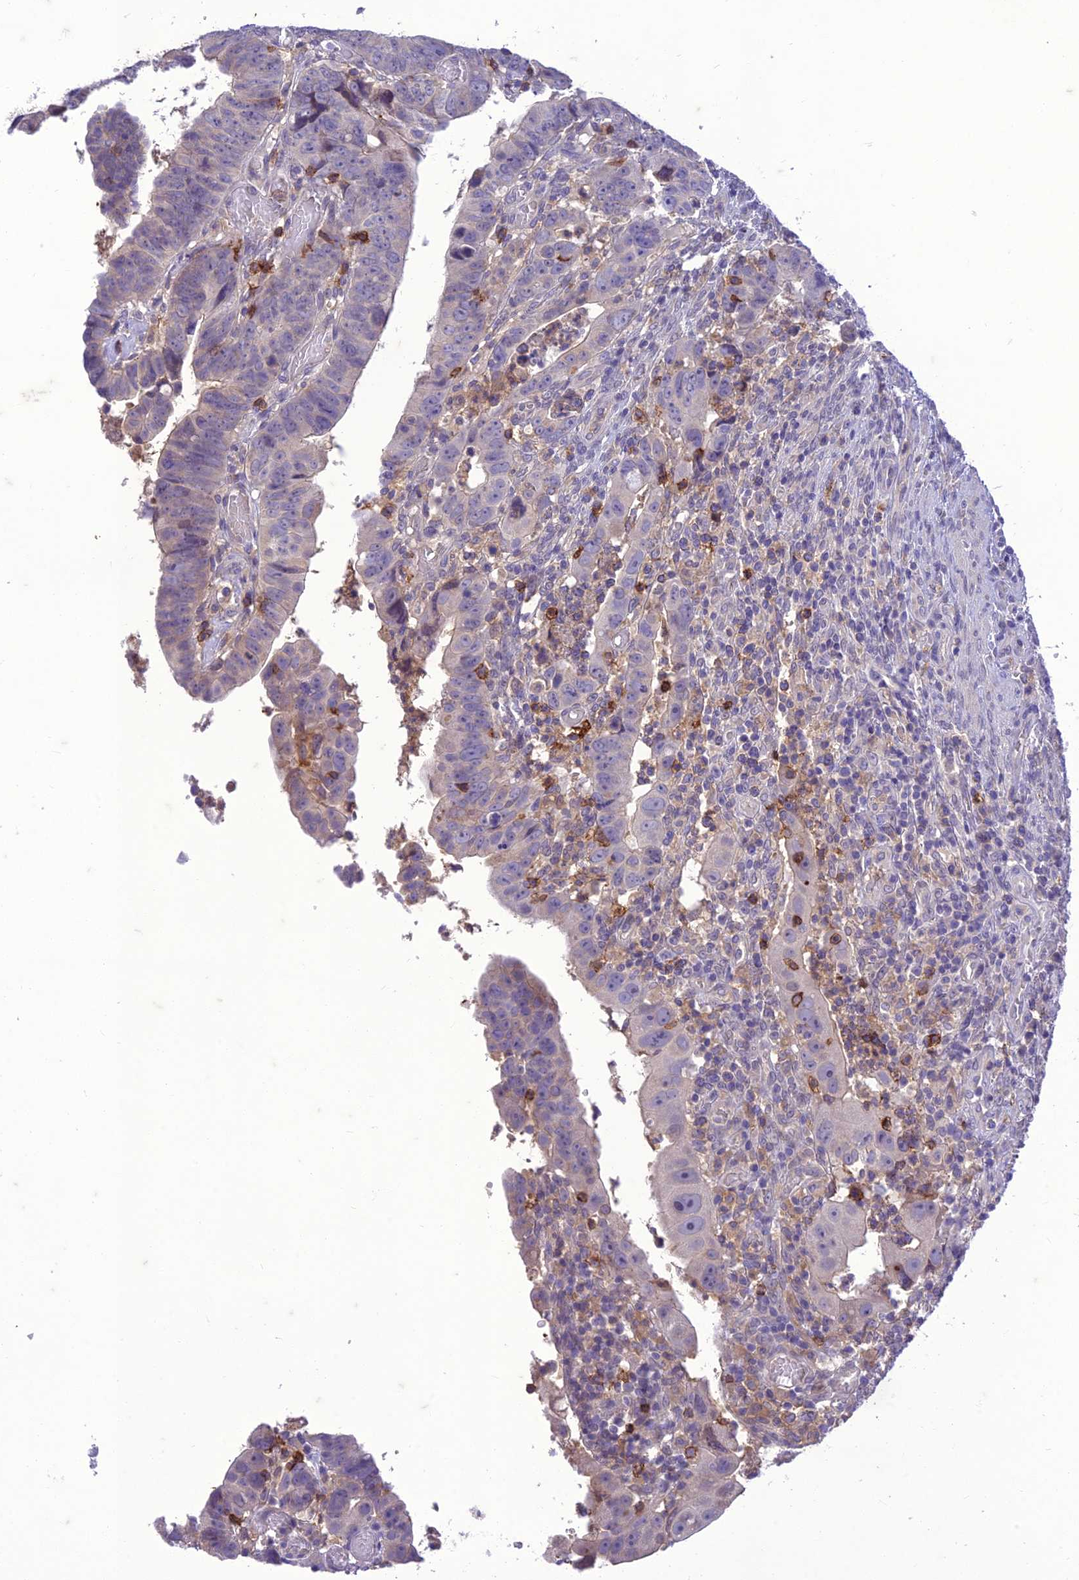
{"staining": {"intensity": "negative", "quantity": "none", "location": "none"}, "tissue": "colorectal cancer", "cell_type": "Tumor cells", "image_type": "cancer", "snomed": [{"axis": "morphology", "description": "Normal tissue, NOS"}, {"axis": "morphology", "description": "Adenocarcinoma, NOS"}, {"axis": "topography", "description": "Rectum"}], "caption": "A histopathology image of human colorectal cancer is negative for staining in tumor cells.", "gene": "ITGAE", "patient": {"sex": "female", "age": 65}}